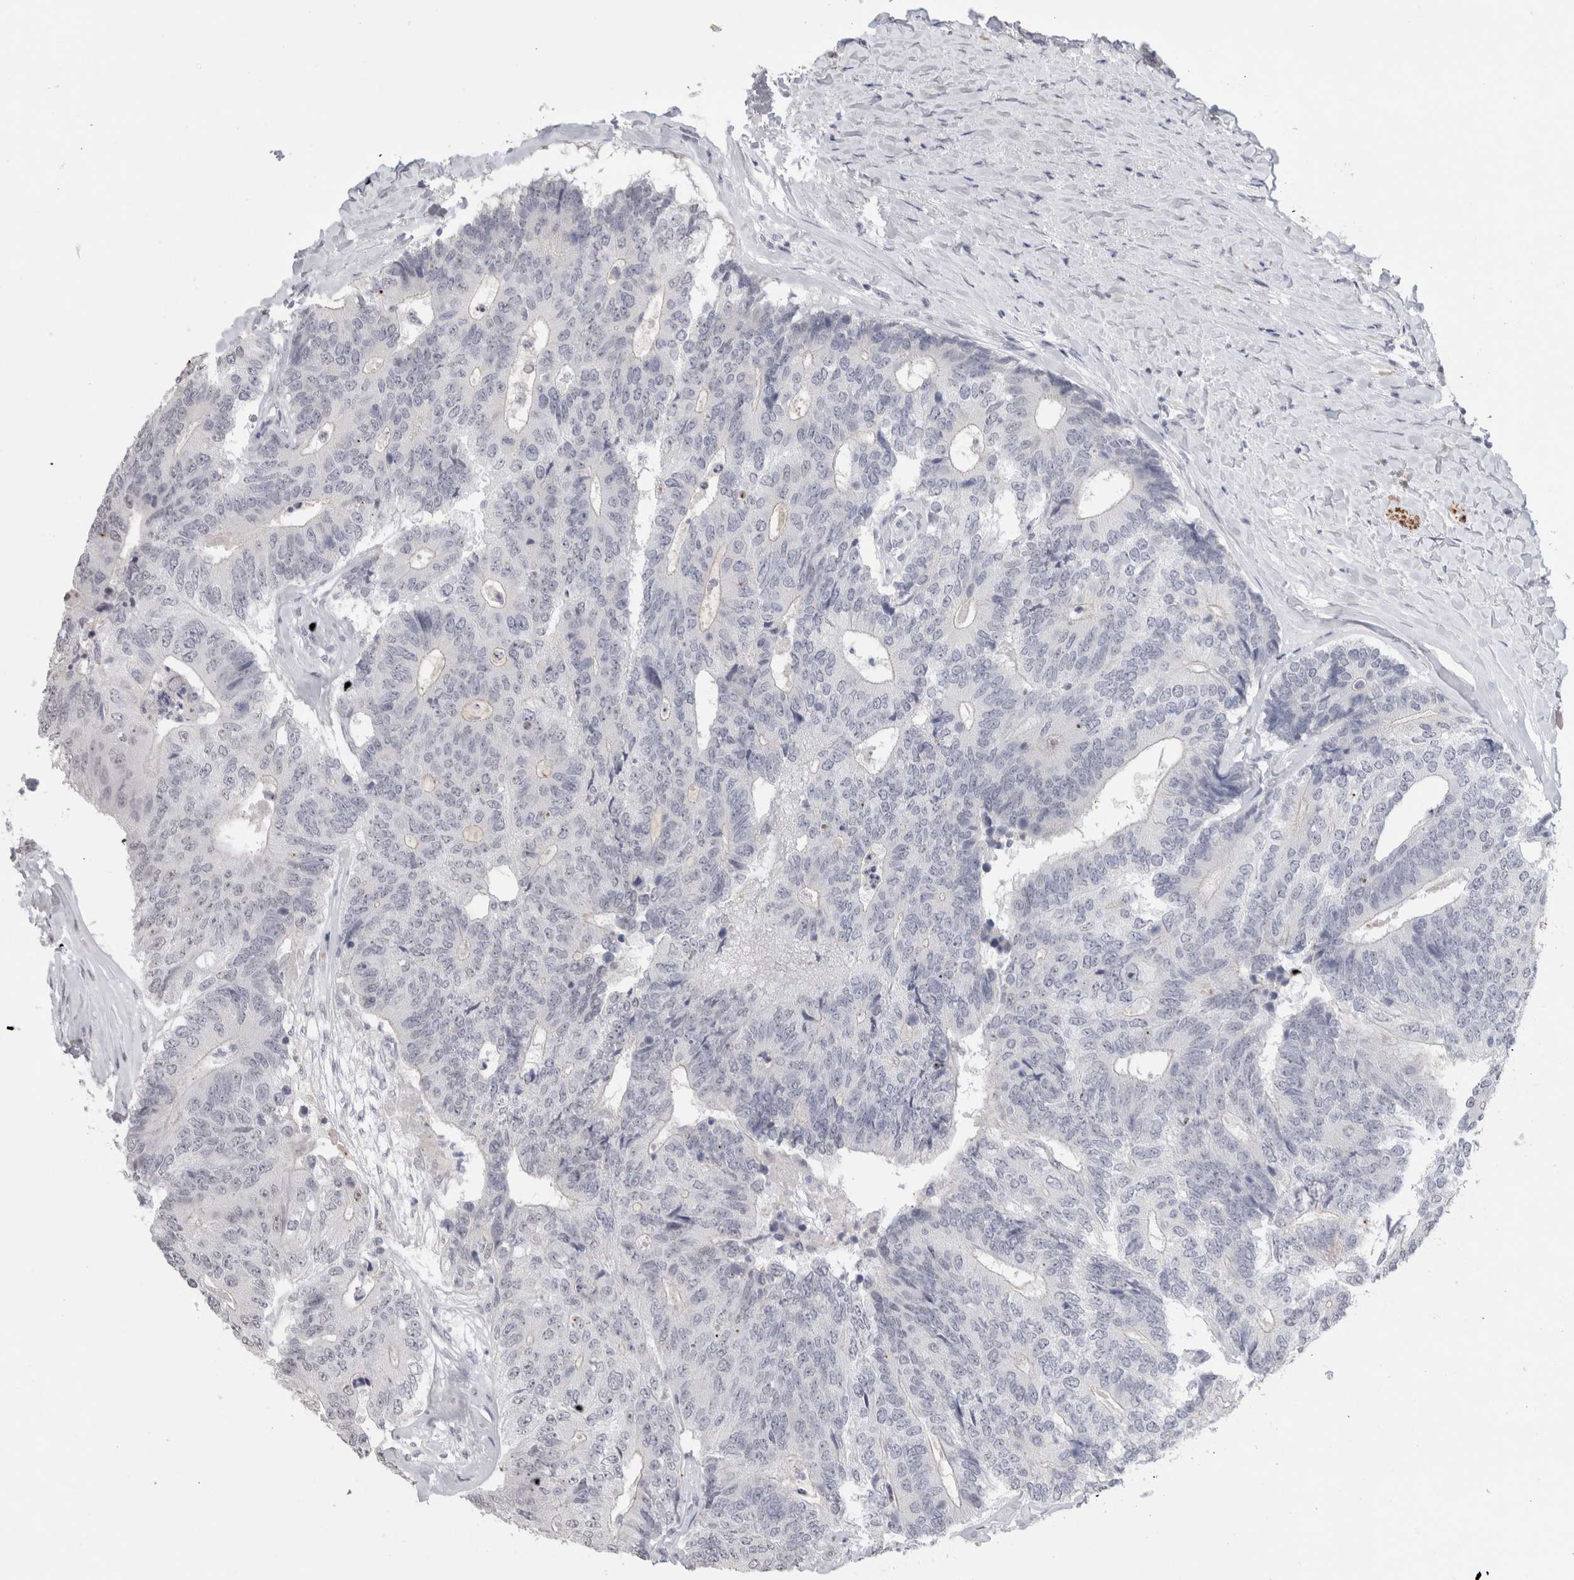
{"staining": {"intensity": "negative", "quantity": "none", "location": "none"}, "tissue": "colorectal cancer", "cell_type": "Tumor cells", "image_type": "cancer", "snomed": [{"axis": "morphology", "description": "Adenocarcinoma, NOS"}, {"axis": "topography", "description": "Colon"}], "caption": "Colorectal cancer (adenocarcinoma) stained for a protein using immunohistochemistry shows no expression tumor cells.", "gene": "CADM3", "patient": {"sex": "female", "age": 67}}